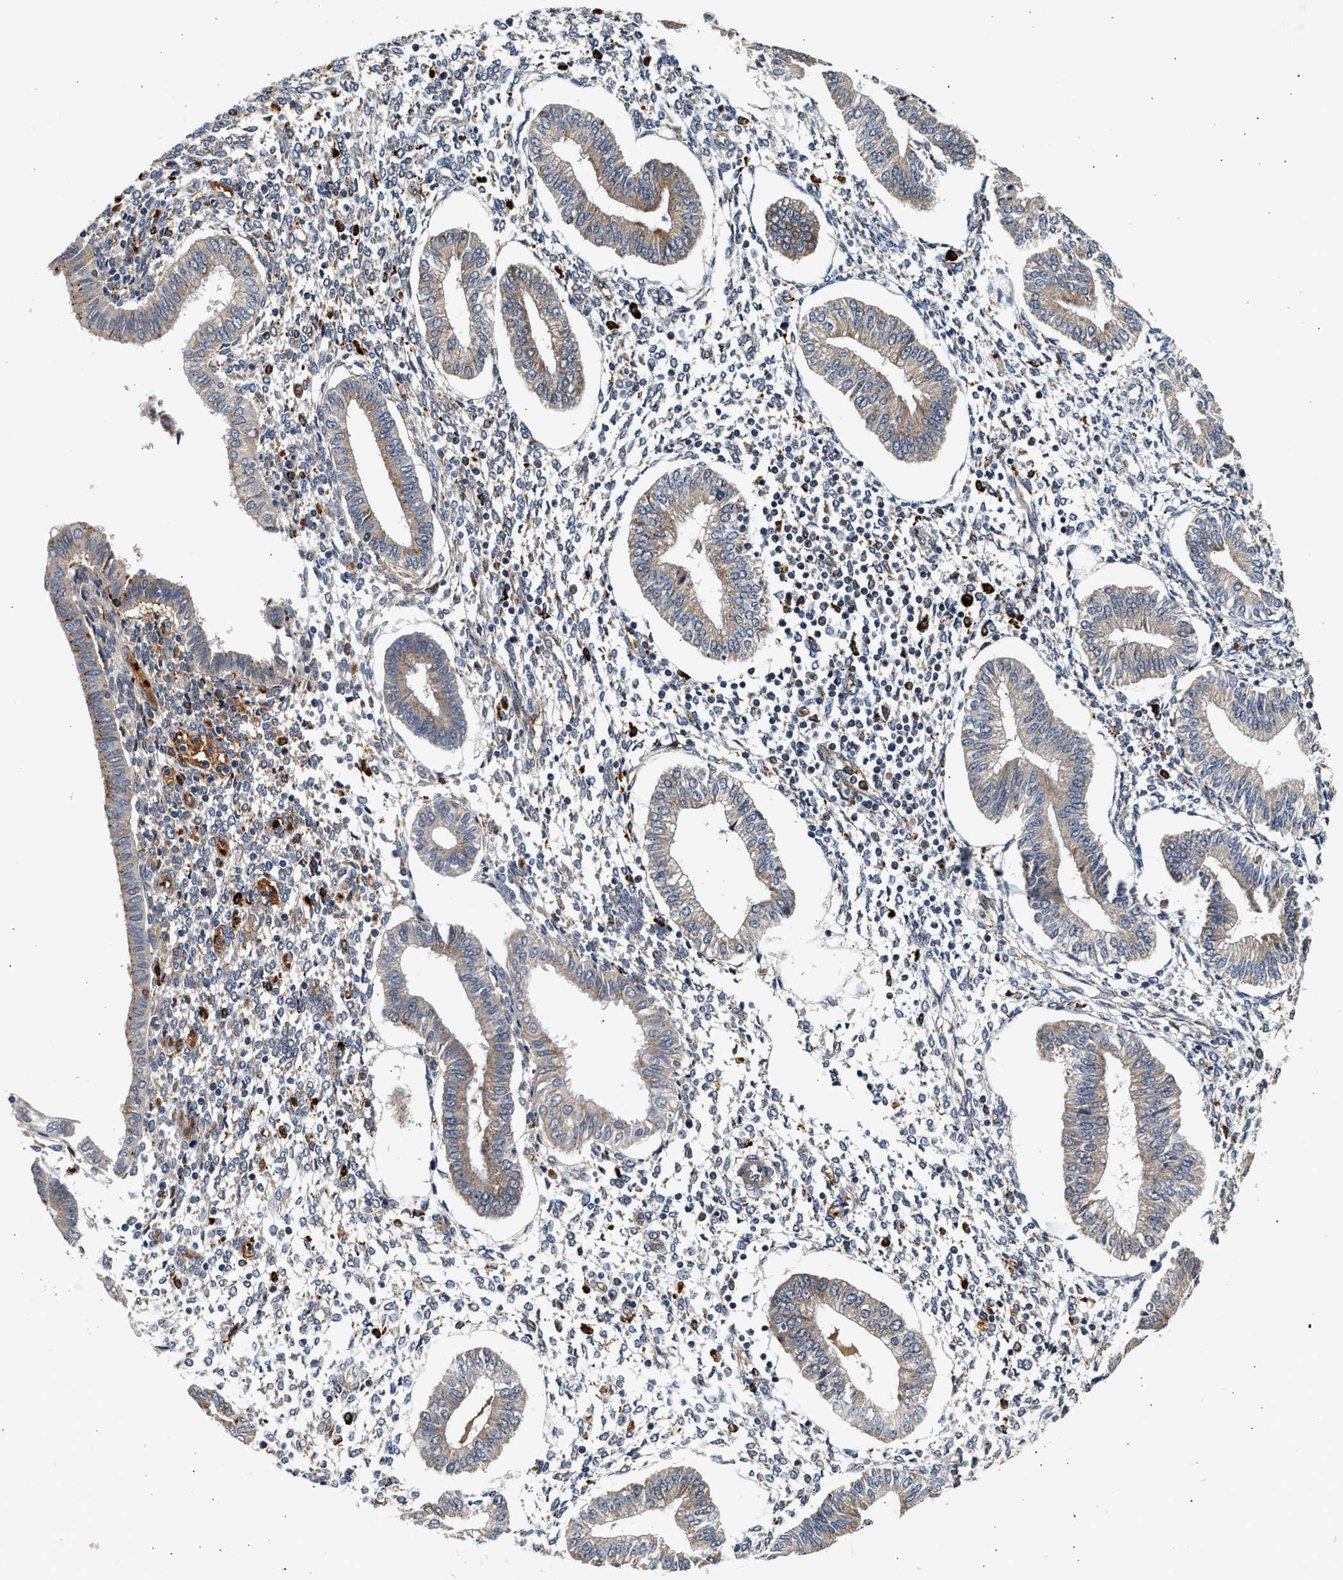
{"staining": {"intensity": "weak", "quantity": "<25%", "location": "cytoplasmic/membranous"}, "tissue": "endometrium", "cell_type": "Cells in endometrial stroma", "image_type": "normal", "snomed": [{"axis": "morphology", "description": "Normal tissue, NOS"}, {"axis": "topography", "description": "Endometrium"}], "caption": "Cells in endometrial stroma show no significant positivity in unremarkable endometrium. (DAB (3,3'-diaminobenzidine) IHC visualized using brightfield microscopy, high magnification).", "gene": "PLD3", "patient": {"sex": "female", "age": 50}}